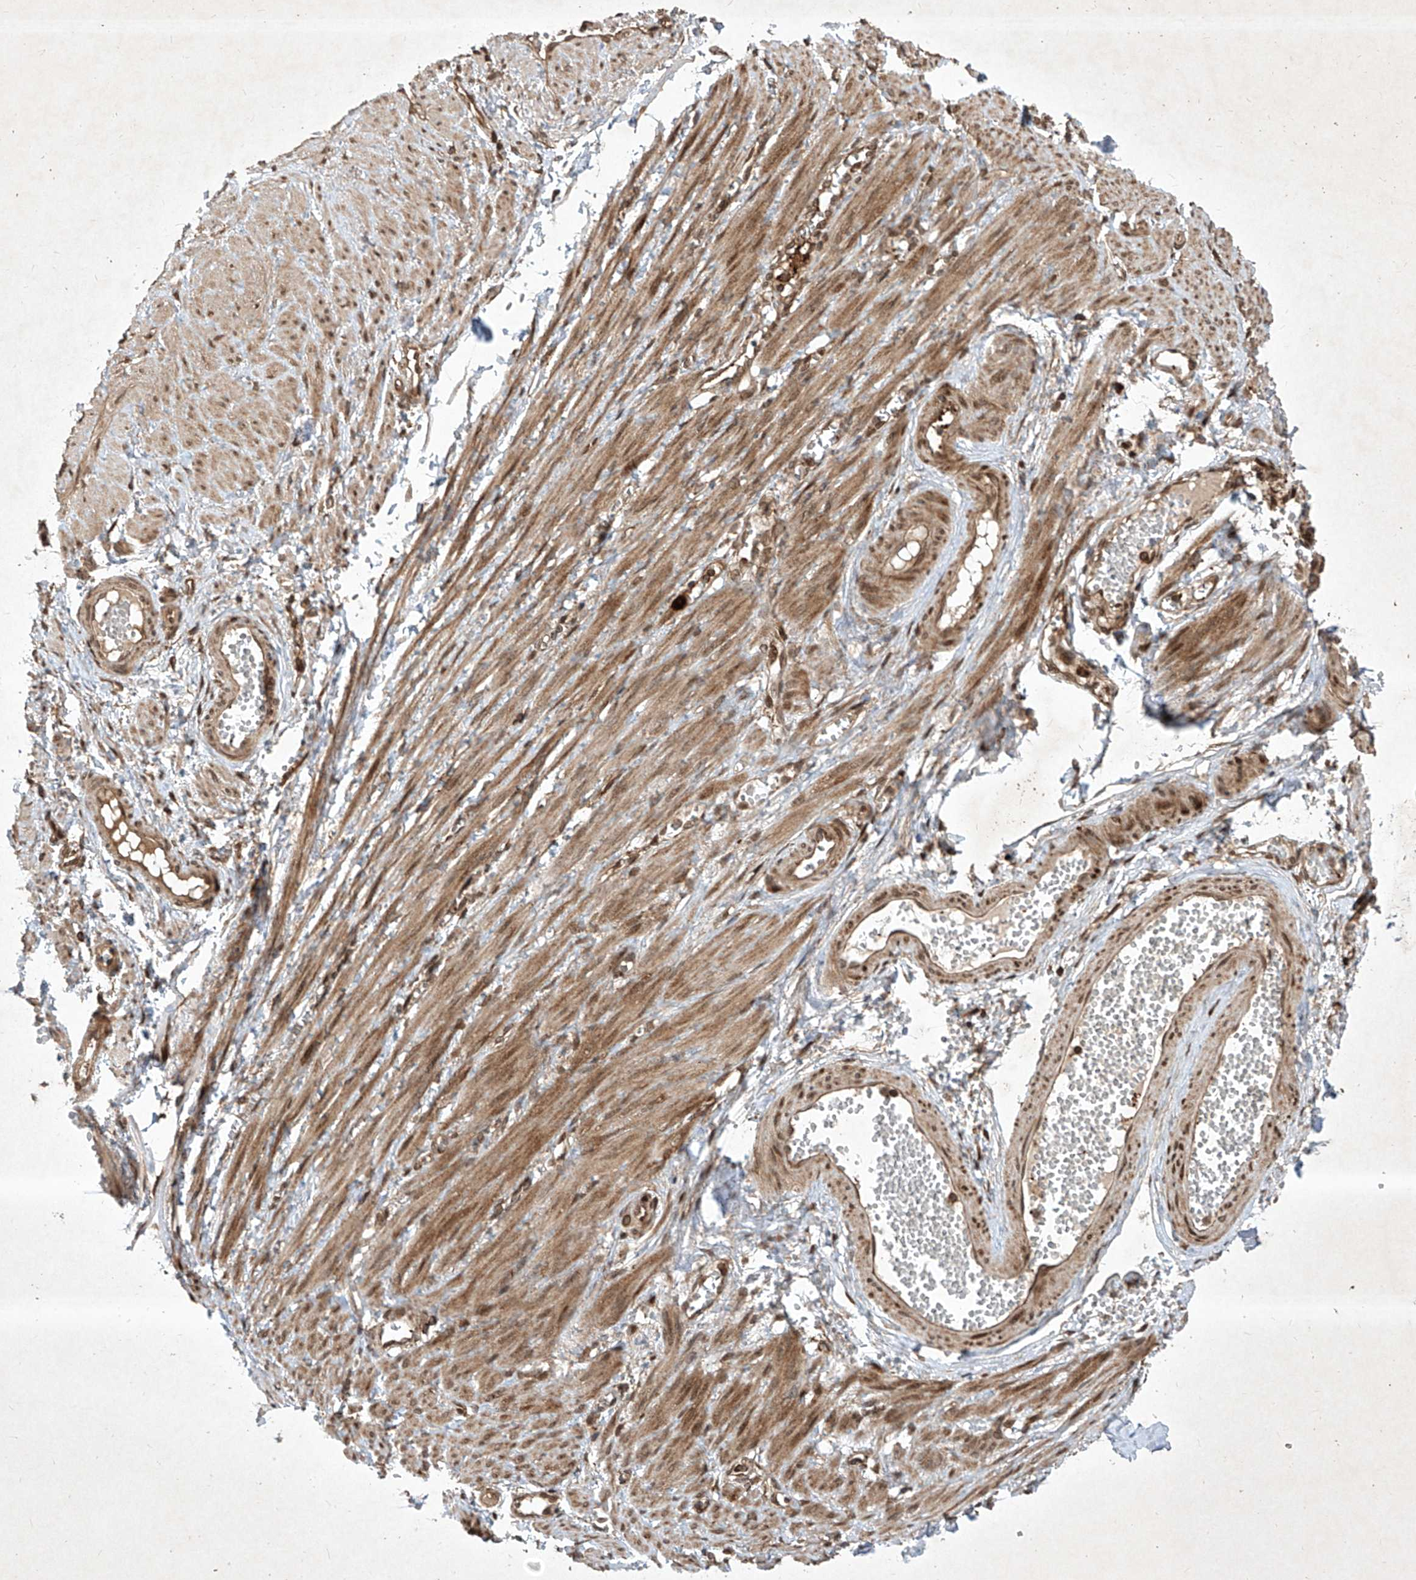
{"staining": {"intensity": "moderate", "quantity": ">75%", "location": "cytoplasmic/membranous,nuclear"}, "tissue": "adipose tissue", "cell_type": "Adipocytes", "image_type": "normal", "snomed": [{"axis": "morphology", "description": "Normal tissue, NOS"}, {"axis": "topography", "description": "Smooth muscle"}, {"axis": "topography", "description": "Peripheral nerve tissue"}], "caption": "This micrograph demonstrates immunohistochemistry staining of unremarkable adipose tissue, with medium moderate cytoplasmic/membranous,nuclear expression in approximately >75% of adipocytes.", "gene": "MAGED2", "patient": {"sex": "female", "age": 39}}